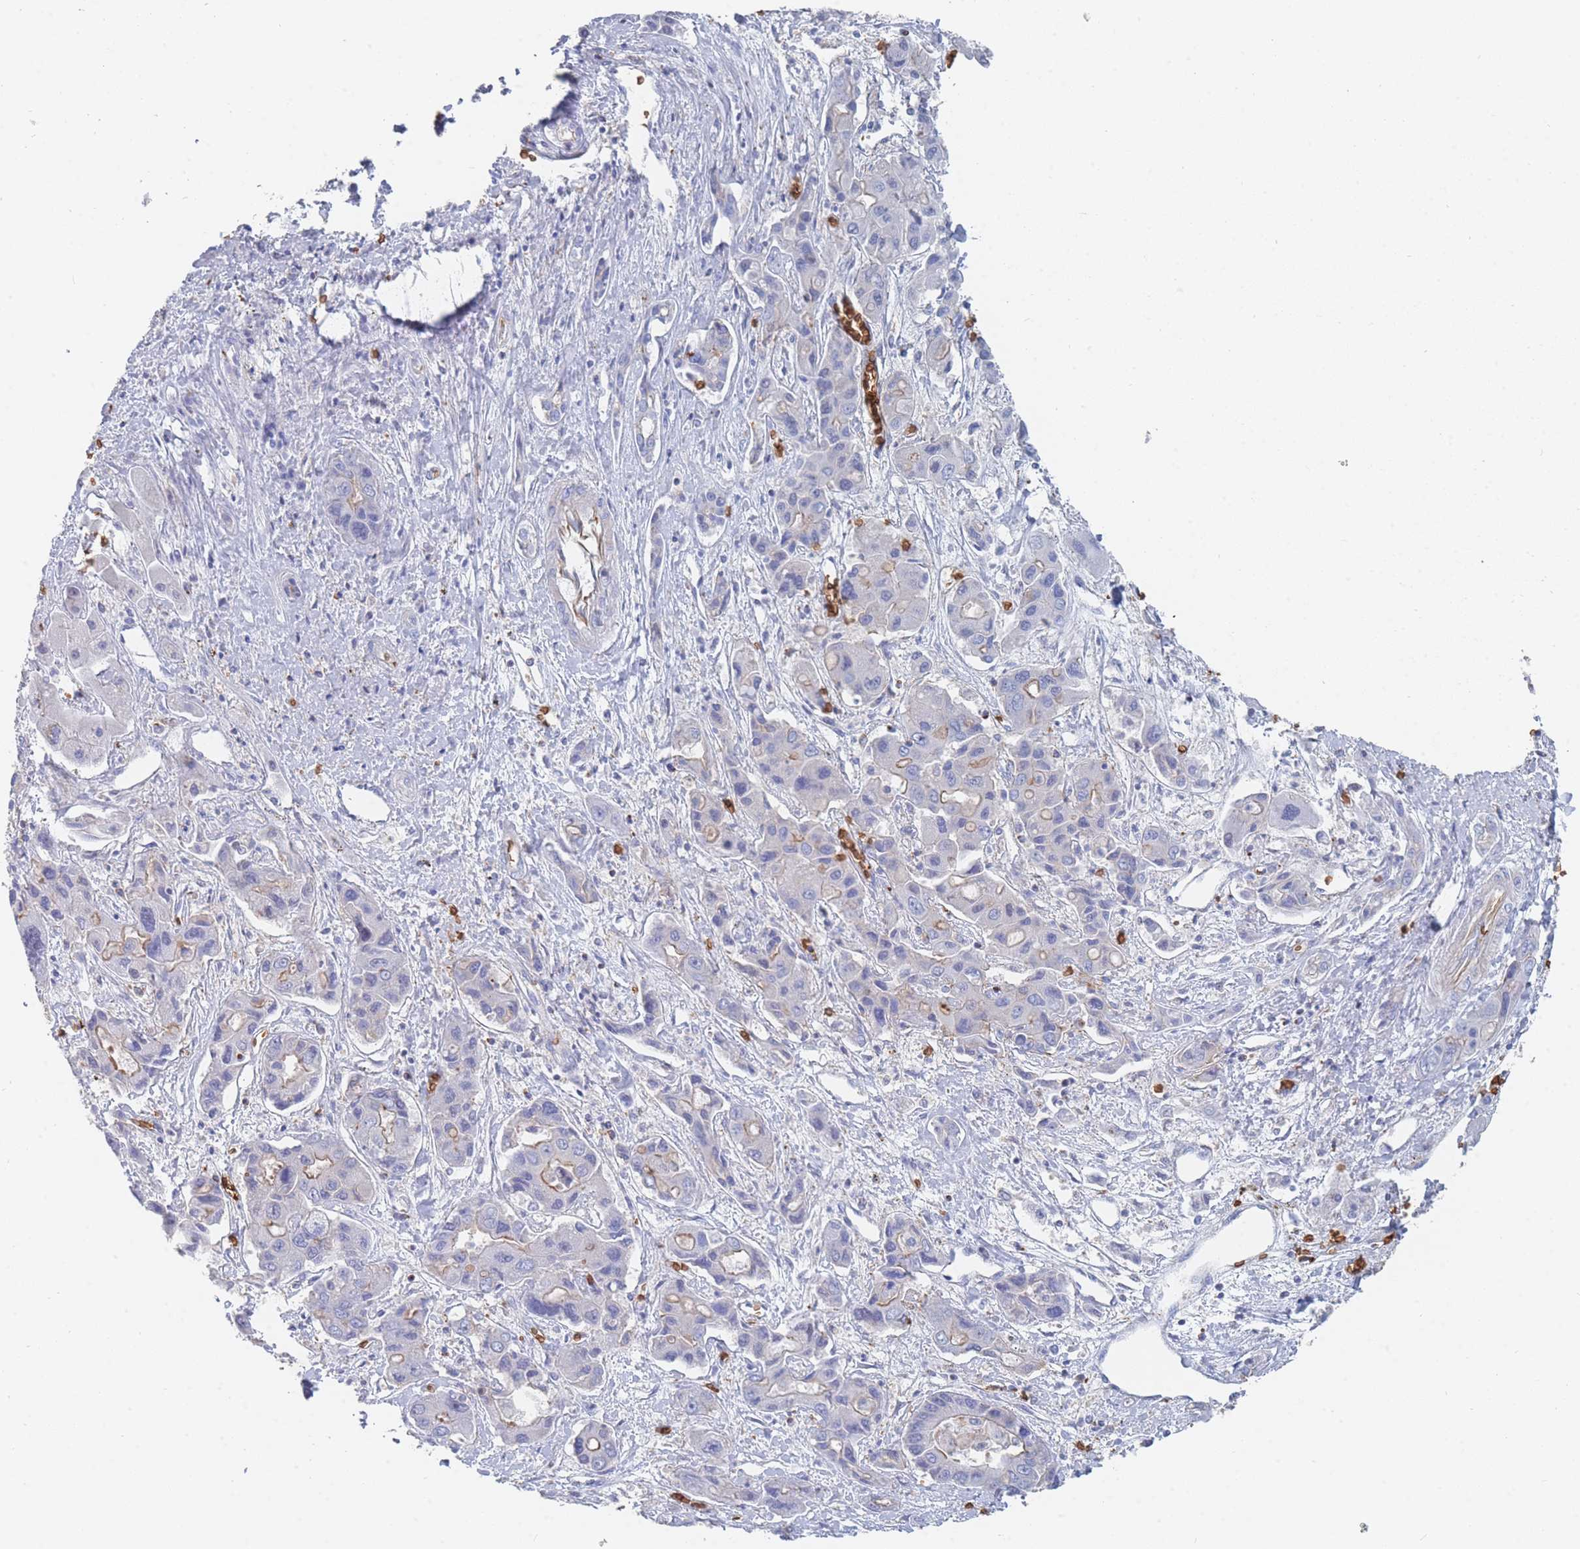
{"staining": {"intensity": "moderate", "quantity": "<25%", "location": "cytoplasmic/membranous"}, "tissue": "liver cancer", "cell_type": "Tumor cells", "image_type": "cancer", "snomed": [{"axis": "morphology", "description": "Cholangiocarcinoma"}, {"axis": "topography", "description": "Liver"}], "caption": "The histopathology image shows immunohistochemical staining of liver cancer (cholangiocarcinoma). There is moderate cytoplasmic/membranous expression is present in about <25% of tumor cells.", "gene": "SLC2A1", "patient": {"sex": "male", "age": 67}}